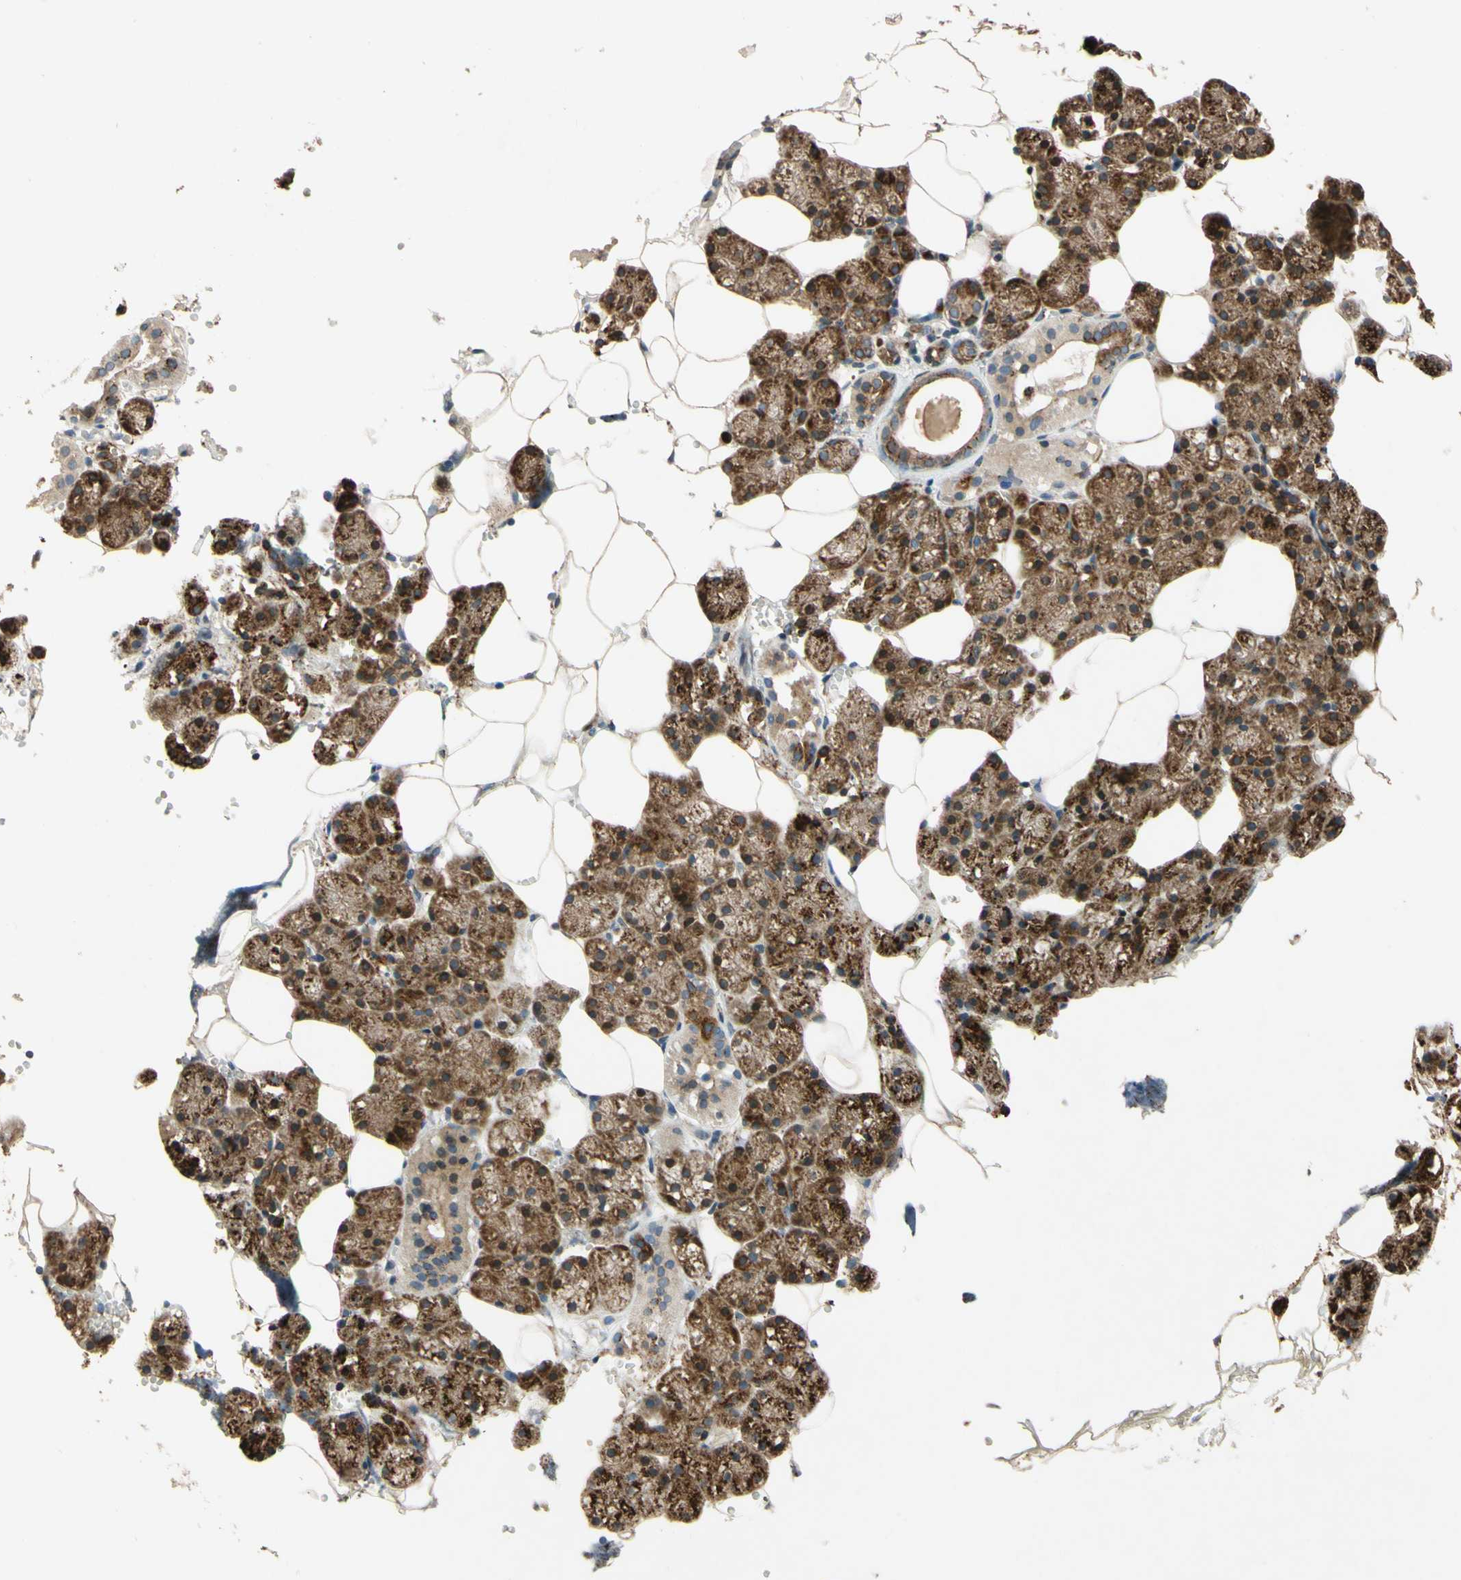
{"staining": {"intensity": "strong", "quantity": ">75%", "location": "cytoplasmic/membranous"}, "tissue": "salivary gland", "cell_type": "Glandular cells", "image_type": "normal", "snomed": [{"axis": "morphology", "description": "Normal tissue, NOS"}, {"axis": "topography", "description": "Salivary gland"}], "caption": "A high-resolution image shows IHC staining of normal salivary gland, which displays strong cytoplasmic/membranous positivity in about >75% of glandular cells. The protein of interest is stained brown, and the nuclei are stained in blue (DAB (3,3'-diaminobenzidine) IHC with brightfield microscopy, high magnification).", "gene": "PTPRU", "patient": {"sex": "male", "age": 62}}